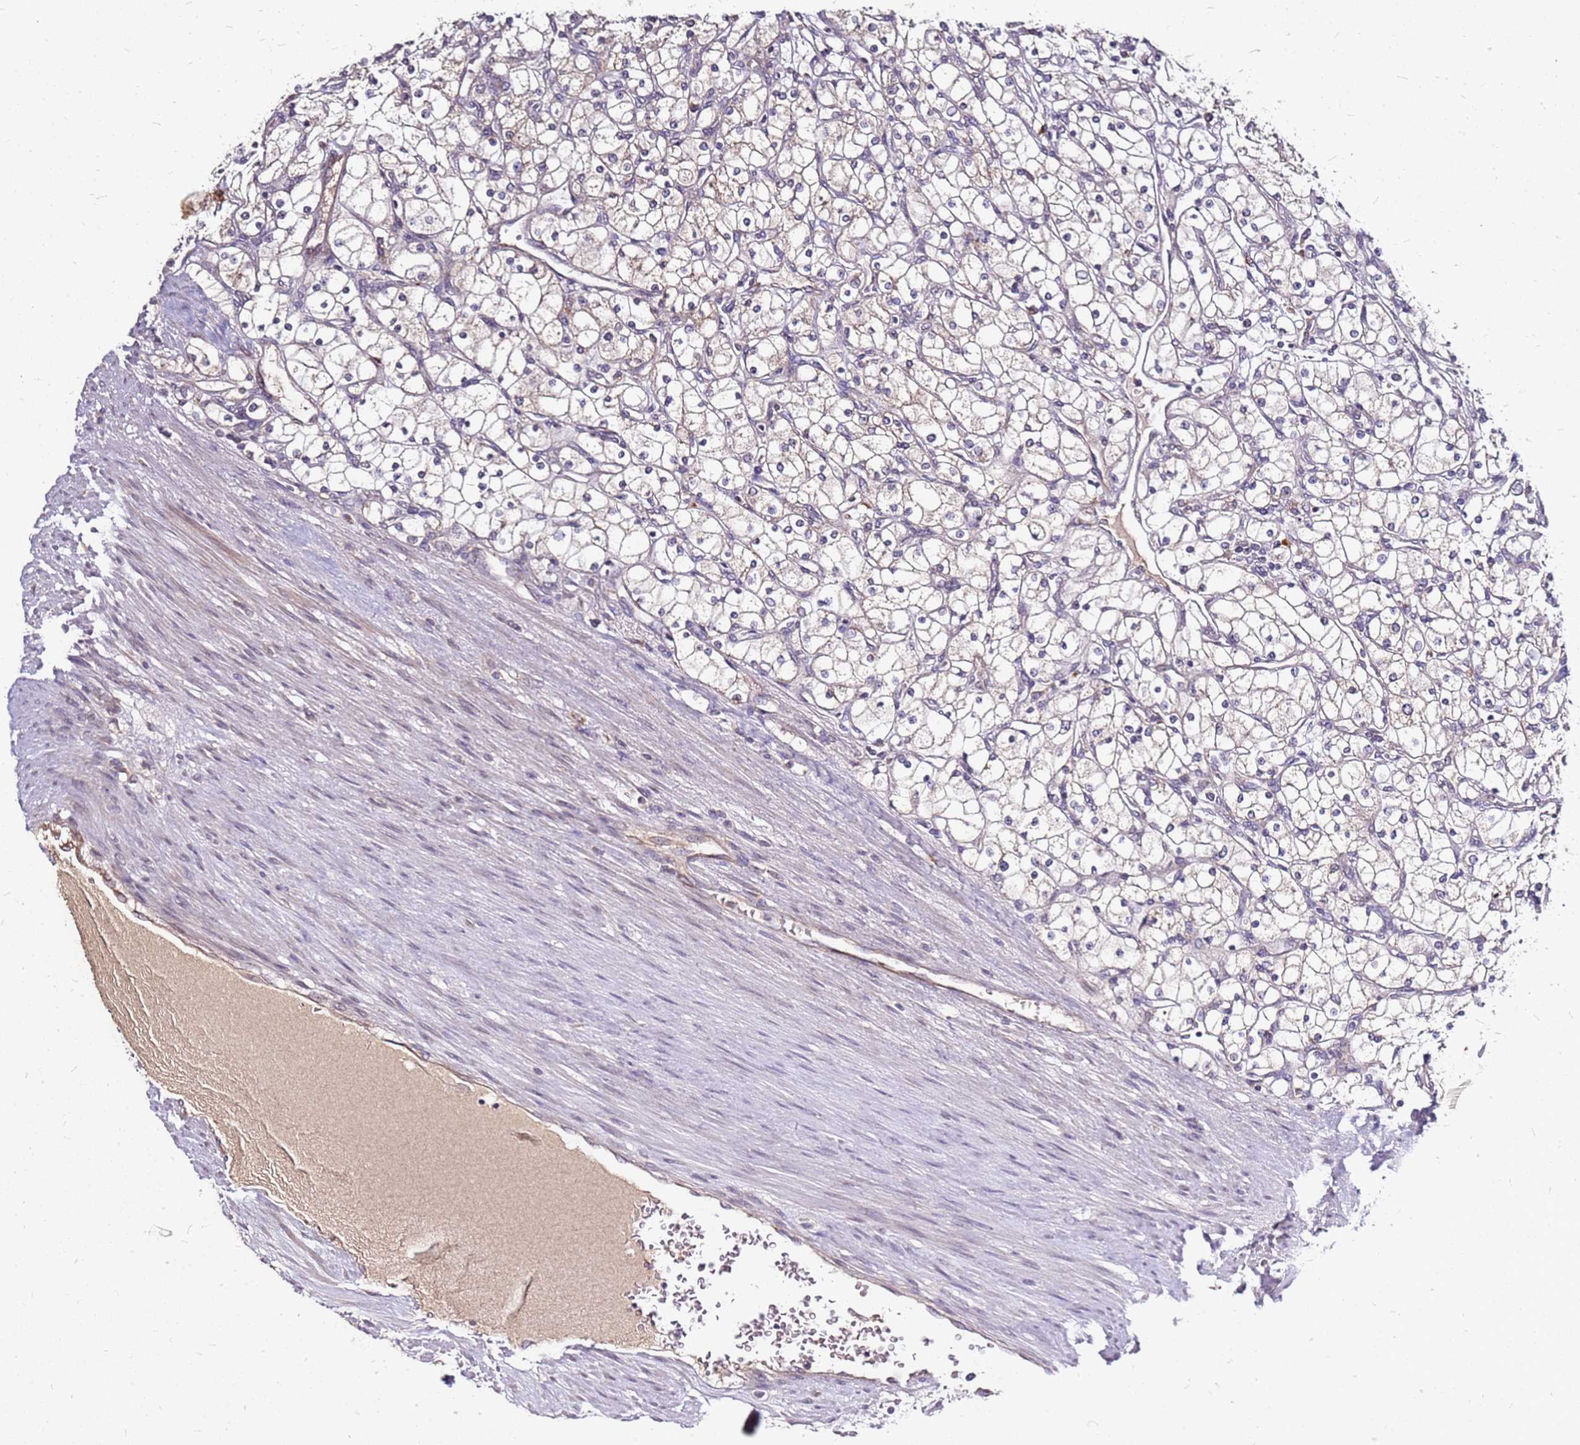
{"staining": {"intensity": "weak", "quantity": "<25%", "location": "cytoplasmic/membranous"}, "tissue": "renal cancer", "cell_type": "Tumor cells", "image_type": "cancer", "snomed": [{"axis": "morphology", "description": "Adenocarcinoma, NOS"}, {"axis": "topography", "description": "Kidney"}], "caption": "Protein analysis of renal cancer (adenocarcinoma) shows no significant staining in tumor cells.", "gene": "DCDC2C", "patient": {"sex": "male", "age": 80}}